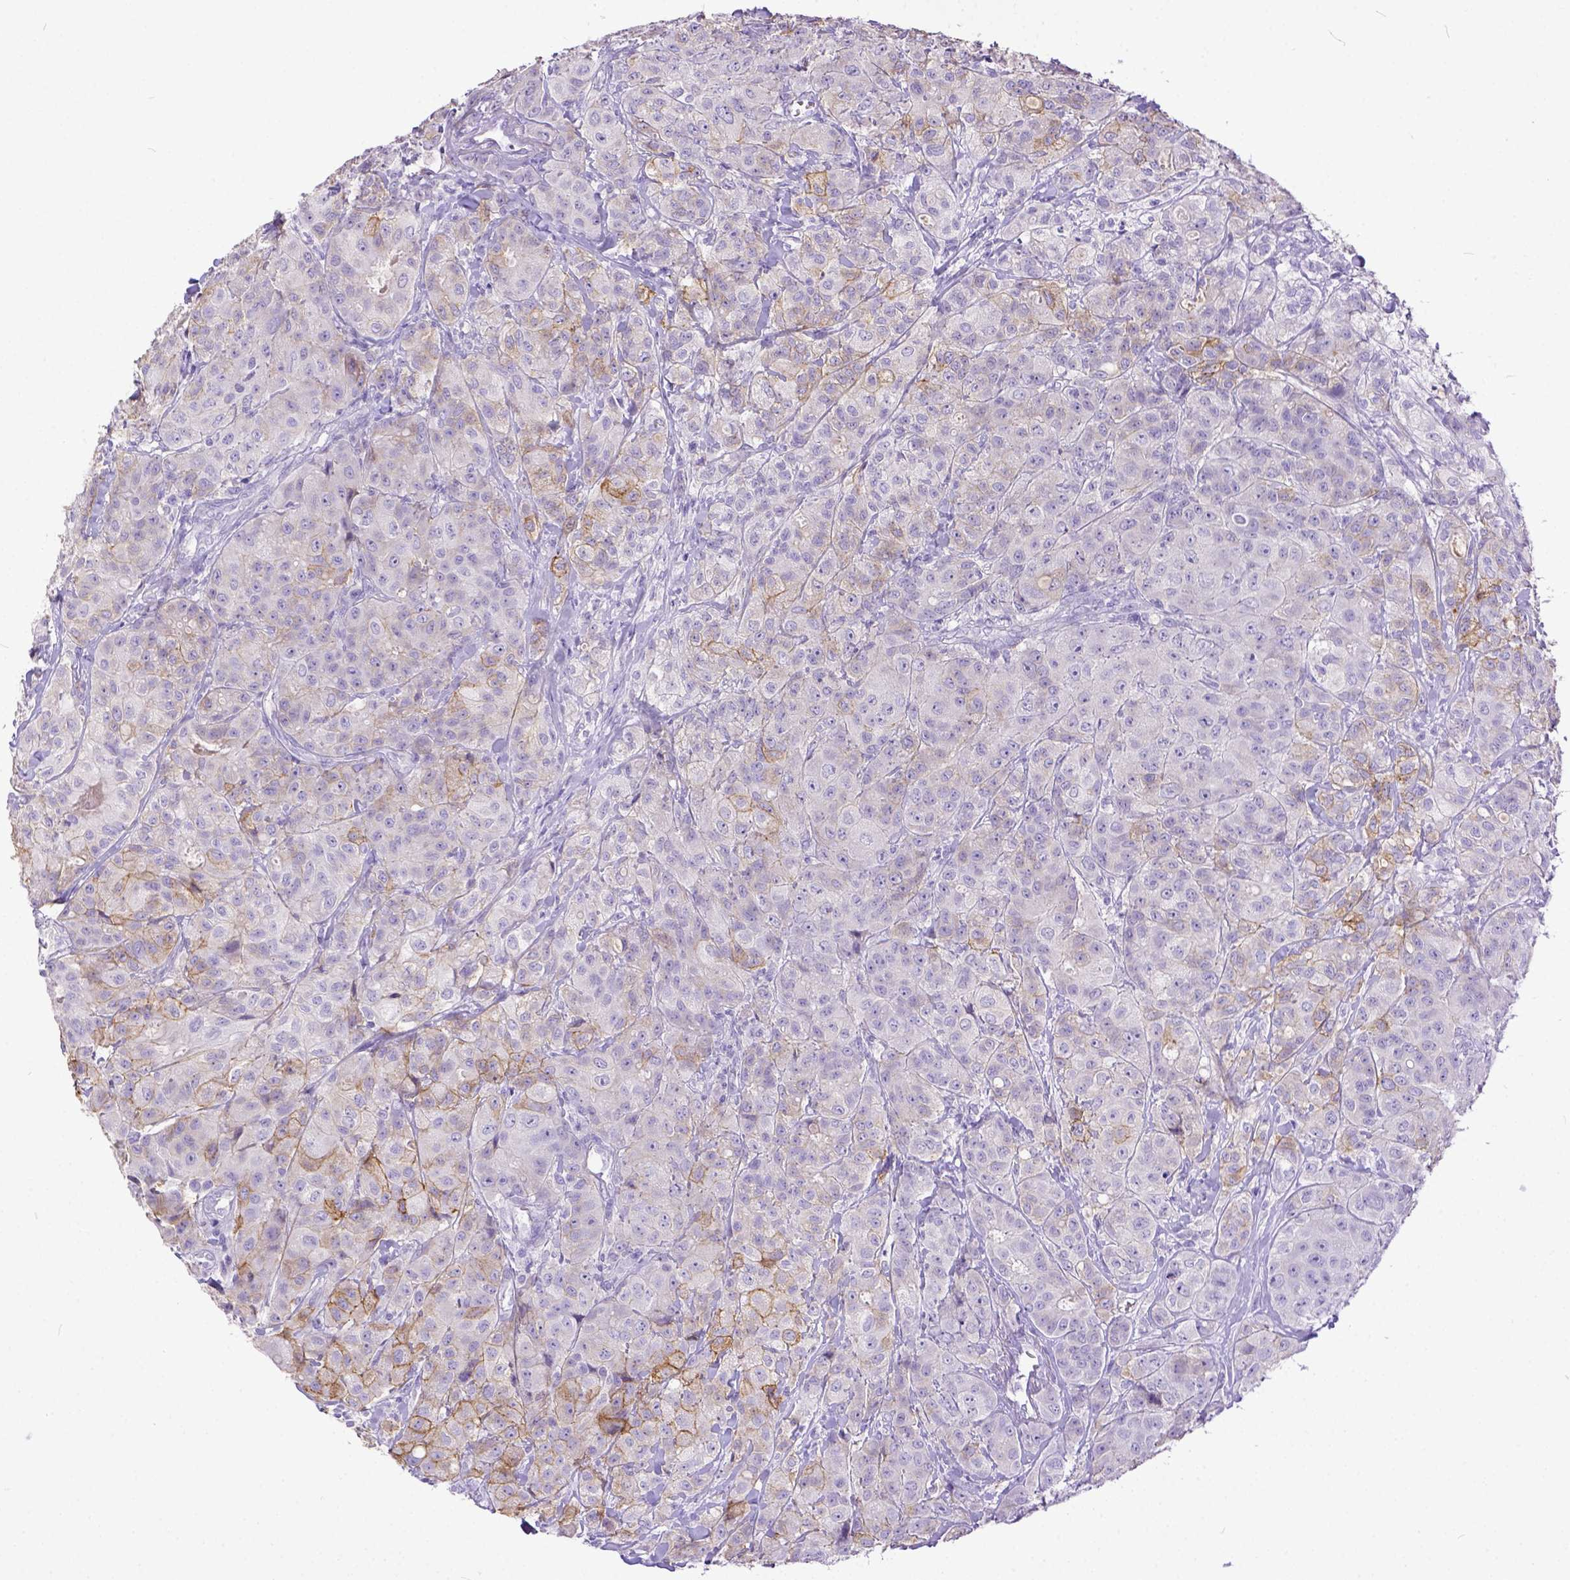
{"staining": {"intensity": "weak", "quantity": "<25%", "location": "cytoplasmic/membranous"}, "tissue": "breast cancer", "cell_type": "Tumor cells", "image_type": "cancer", "snomed": [{"axis": "morphology", "description": "Duct carcinoma"}, {"axis": "topography", "description": "Breast"}], "caption": "Immunohistochemical staining of breast cancer (intraductal carcinoma) exhibits no significant expression in tumor cells.", "gene": "KIT", "patient": {"sex": "female", "age": 43}}